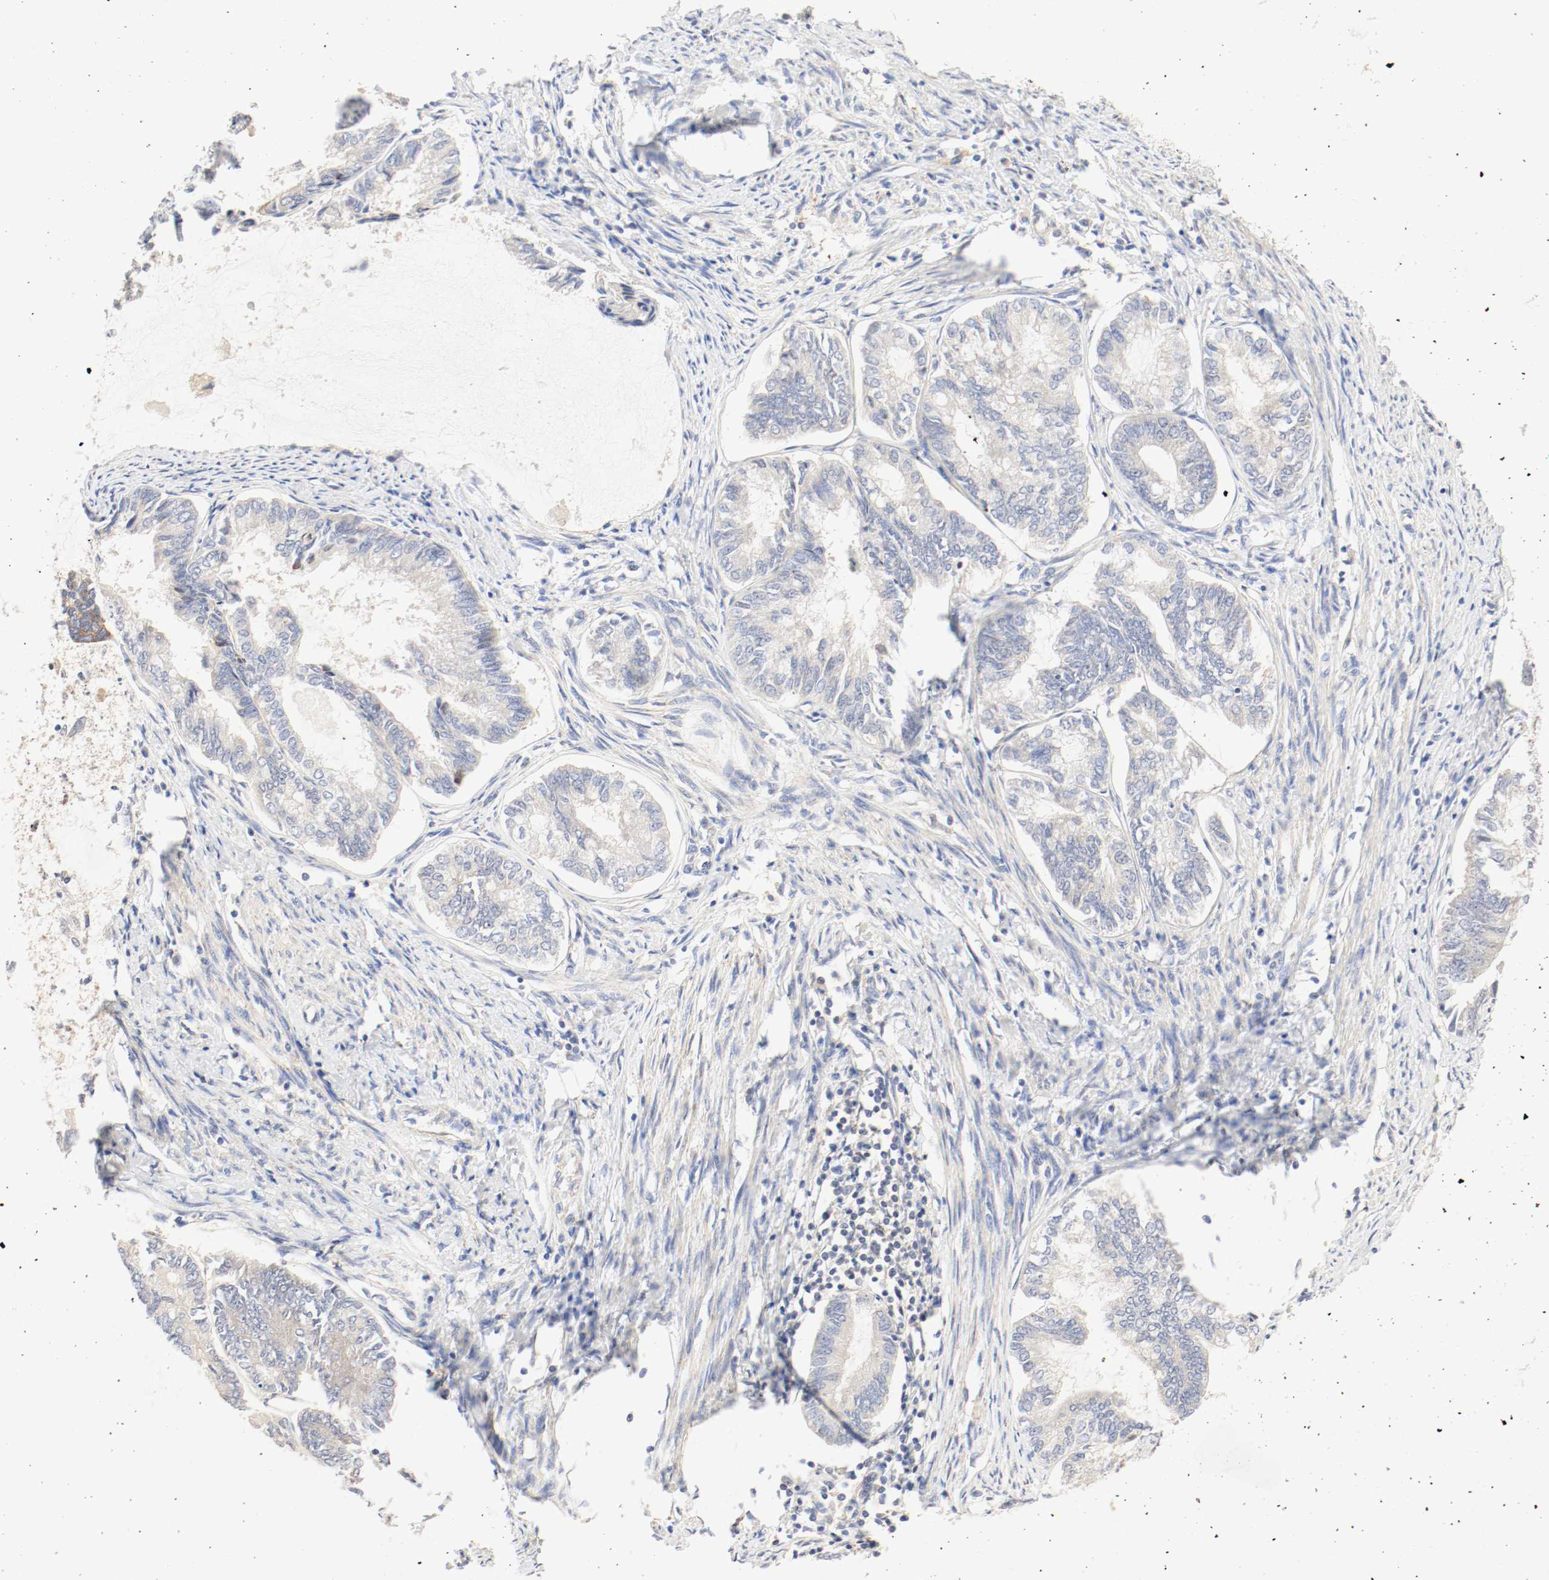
{"staining": {"intensity": "weak", "quantity": "<25%", "location": "cytoplasmic/membranous"}, "tissue": "endometrial cancer", "cell_type": "Tumor cells", "image_type": "cancer", "snomed": [{"axis": "morphology", "description": "Adenocarcinoma, NOS"}, {"axis": "topography", "description": "Endometrium"}], "caption": "Tumor cells show no significant protein staining in endometrial cancer (adenocarcinoma). The staining is performed using DAB brown chromogen with nuclei counter-stained in using hematoxylin.", "gene": "GIT1", "patient": {"sex": "female", "age": 86}}